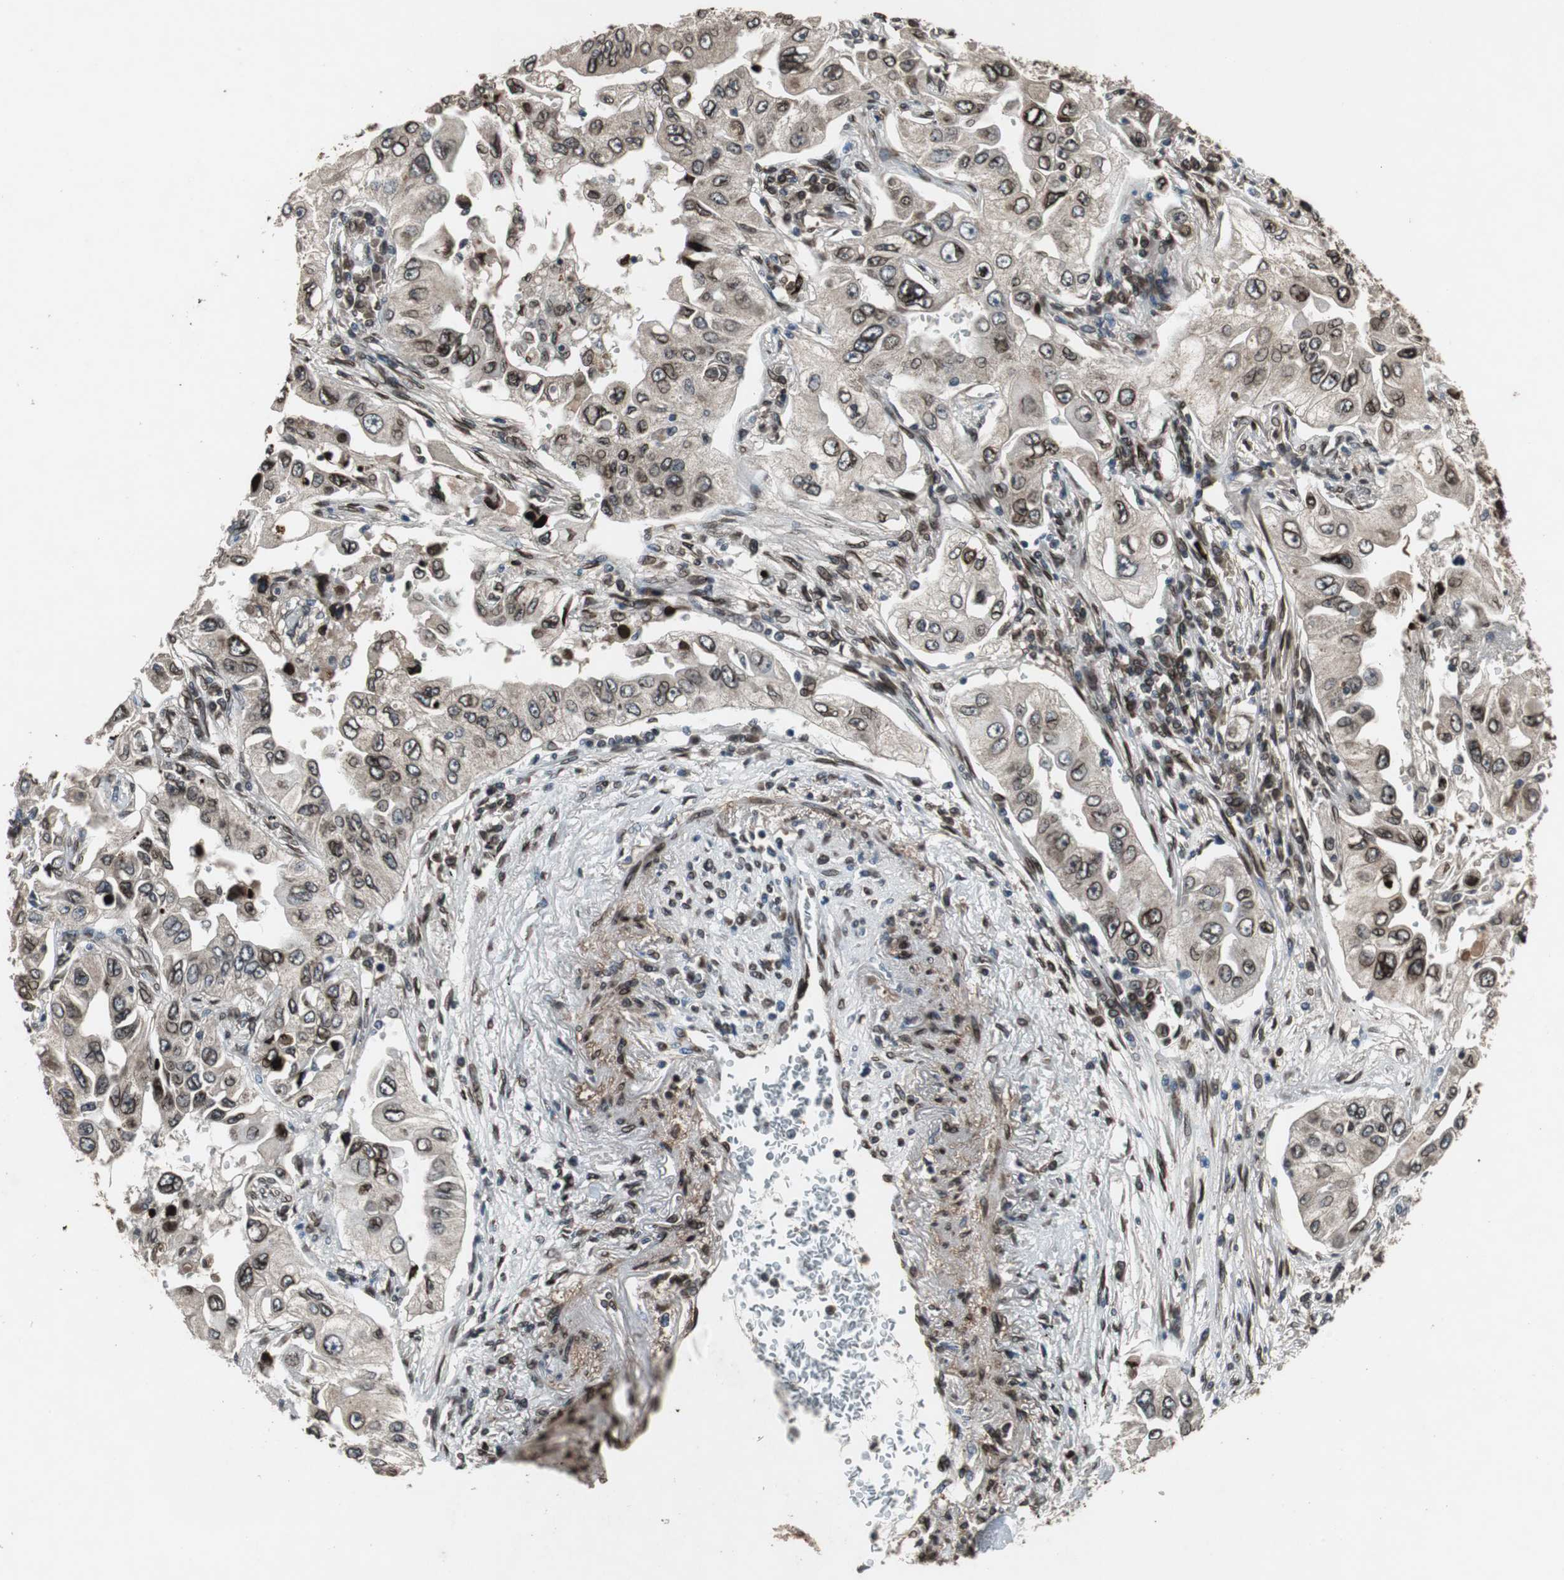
{"staining": {"intensity": "strong", "quantity": ">75%", "location": "cytoplasmic/membranous,nuclear"}, "tissue": "lung cancer", "cell_type": "Tumor cells", "image_type": "cancer", "snomed": [{"axis": "morphology", "description": "Adenocarcinoma, NOS"}, {"axis": "topography", "description": "Lung"}], "caption": "A high-resolution histopathology image shows immunohistochemistry staining of lung cancer (adenocarcinoma), which shows strong cytoplasmic/membranous and nuclear staining in approximately >75% of tumor cells.", "gene": "LMNA", "patient": {"sex": "male", "age": 84}}